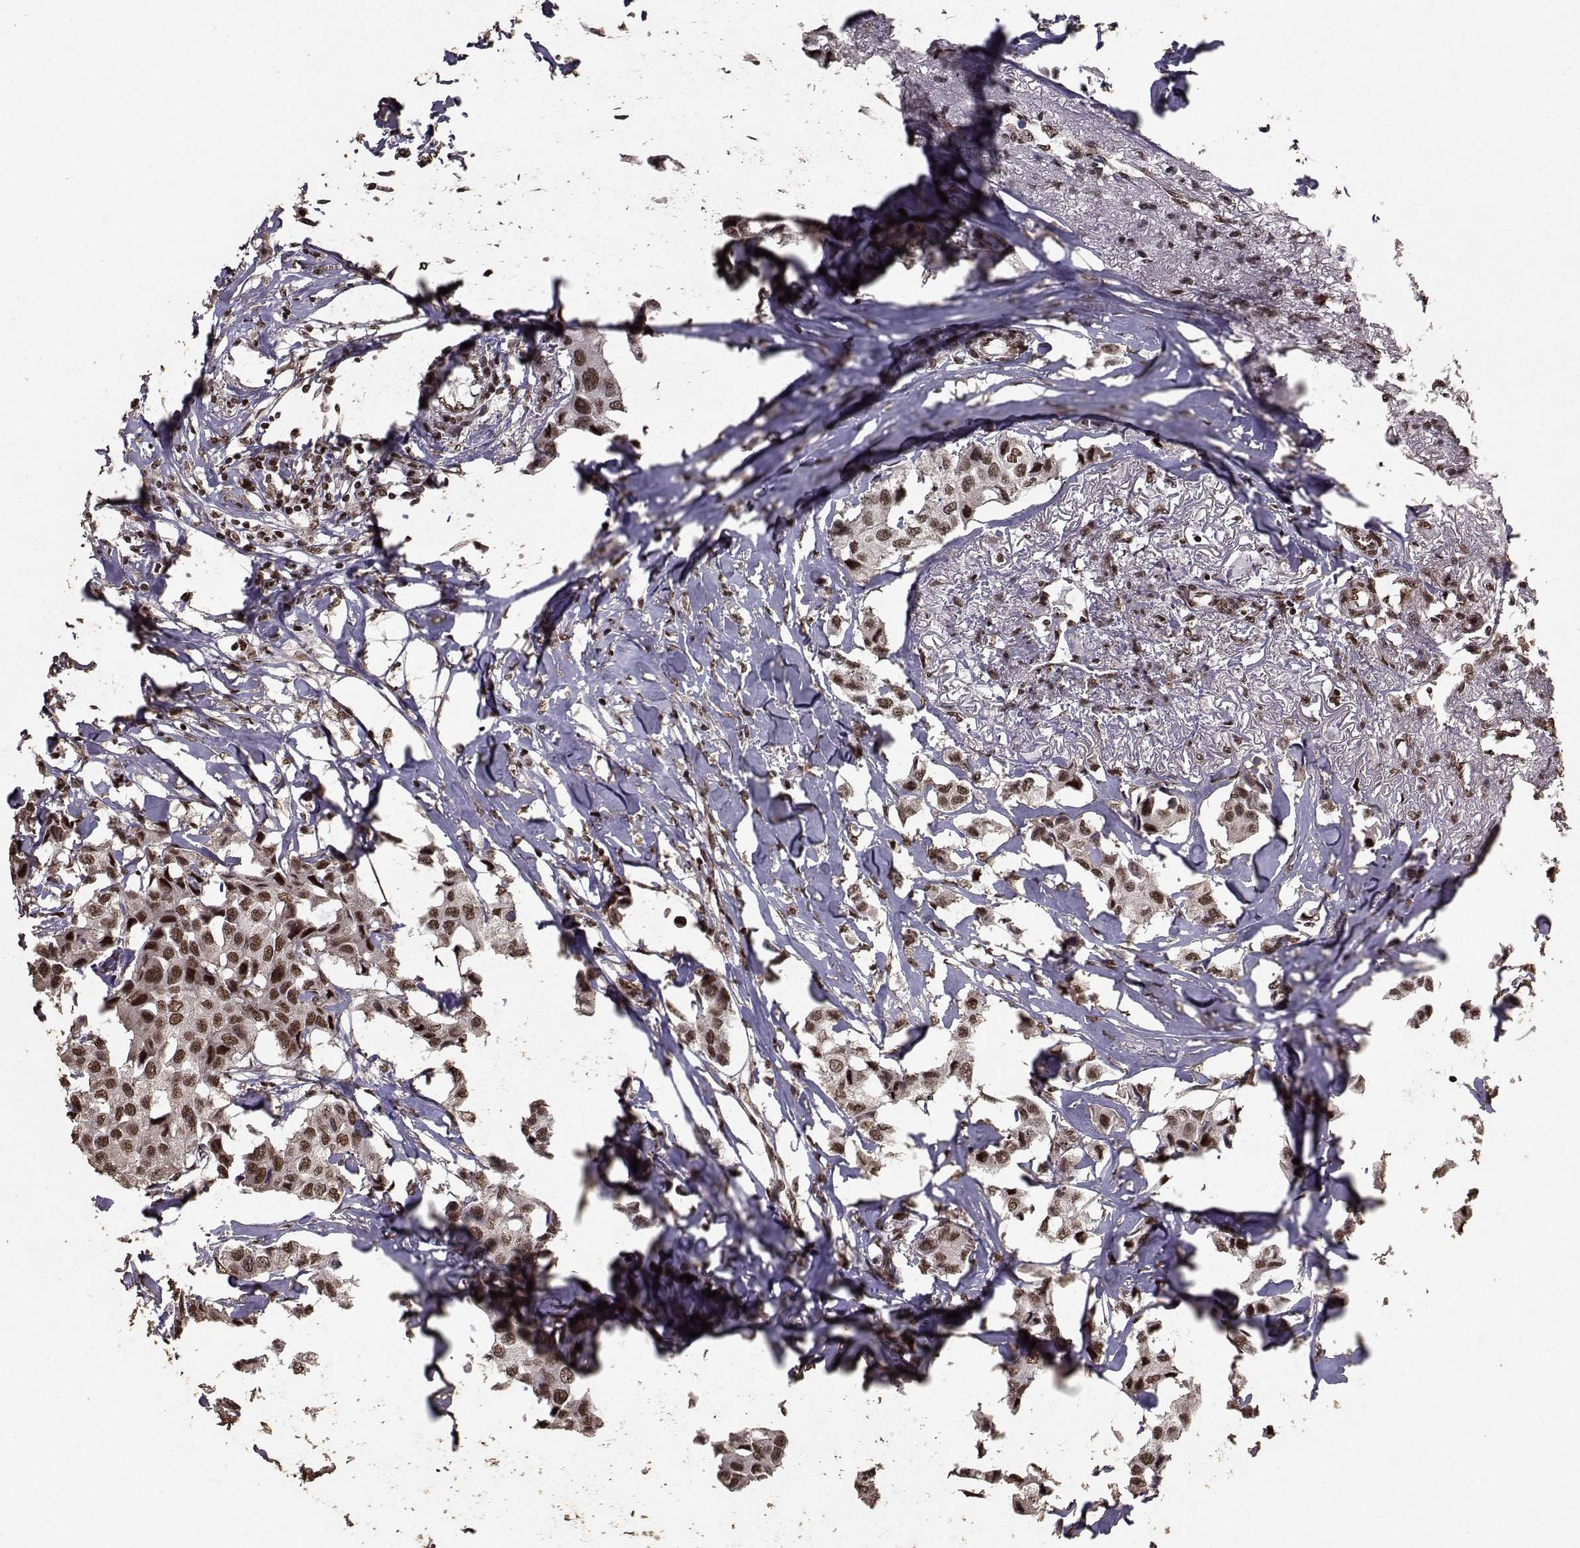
{"staining": {"intensity": "strong", "quantity": ">75%", "location": "cytoplasmic/membranous,nuclear"}, "tissue": "breast cancer", "cell_type": "Tumor cells", "image_type": "cancer", "snomed": [{"axis": "morphology", "description": "Duct carcinoma"}, {"axis": "topography", "description": "Breast"}], "caption": "Breast cancer tissue shows strong cytoplasmic/membranous and nuclear staining in about >75% of tumor cells", "gene": "SF1", "patient": {"sex": "female", "age": 80}}